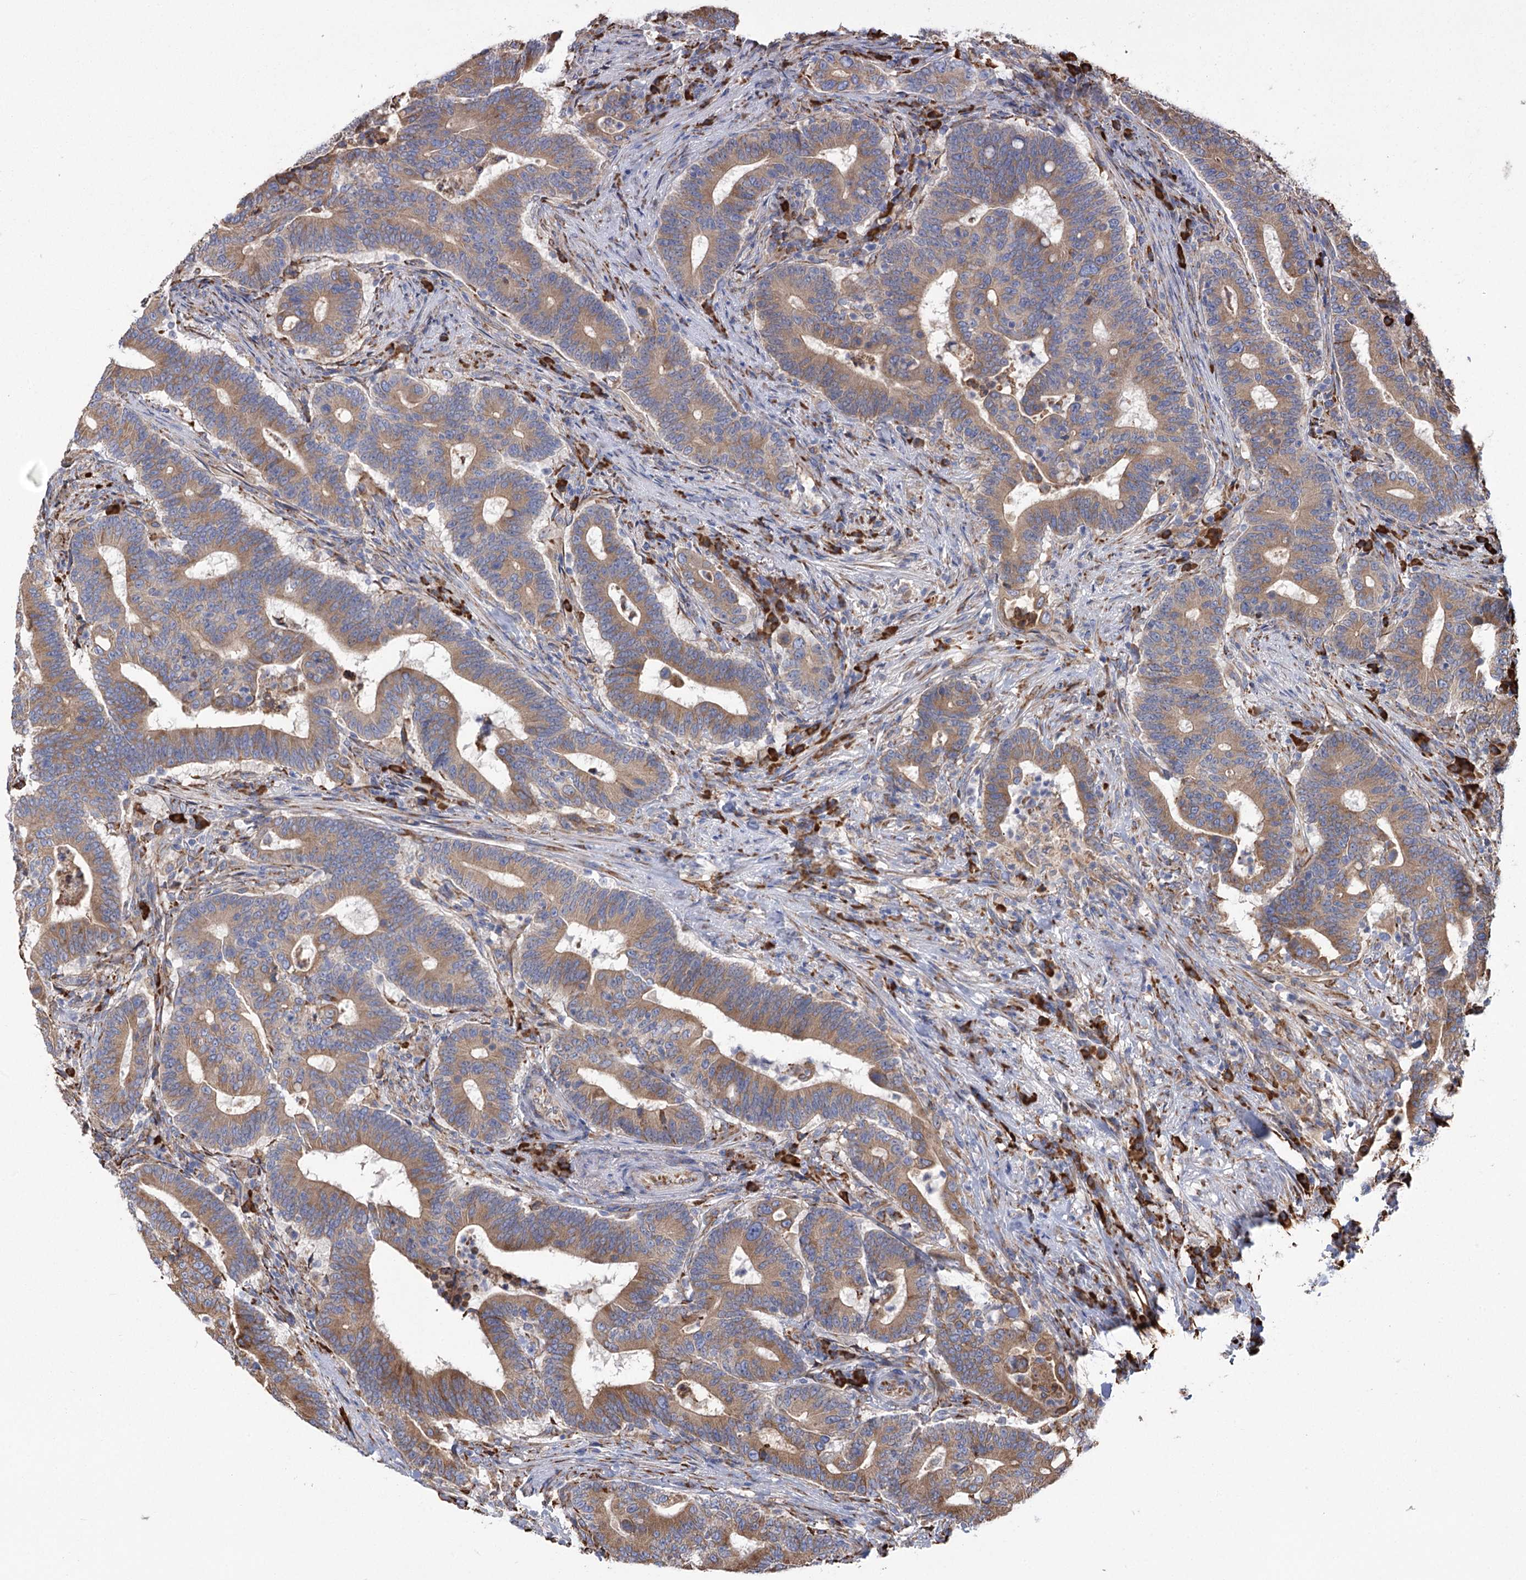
{"staining": {"intensity": "moderate", "quantity": ">75%", "location": "cytoplasmic/membranous"}, "tissue": "colorectal cancer", "cell_type": "Tumor cells", "image_type": "cancer", "snomed": [{"axis": "morphology", "description": "Adenocarcinoma, NOS"}, {"axis": "topography", "description": "Colon"}], "caption": "Protein staining of colorectal adenocarcinoma tissue demonstrates moderate cytoplasmic/membranous staining in about >75% of tumor cells. Using DAB (brown) and hematoxylin (blue) stains, captured at high magnification using brightfield microscopy.", "gene": "METTL24", "patient": {"sex": "female", "age": 66}}